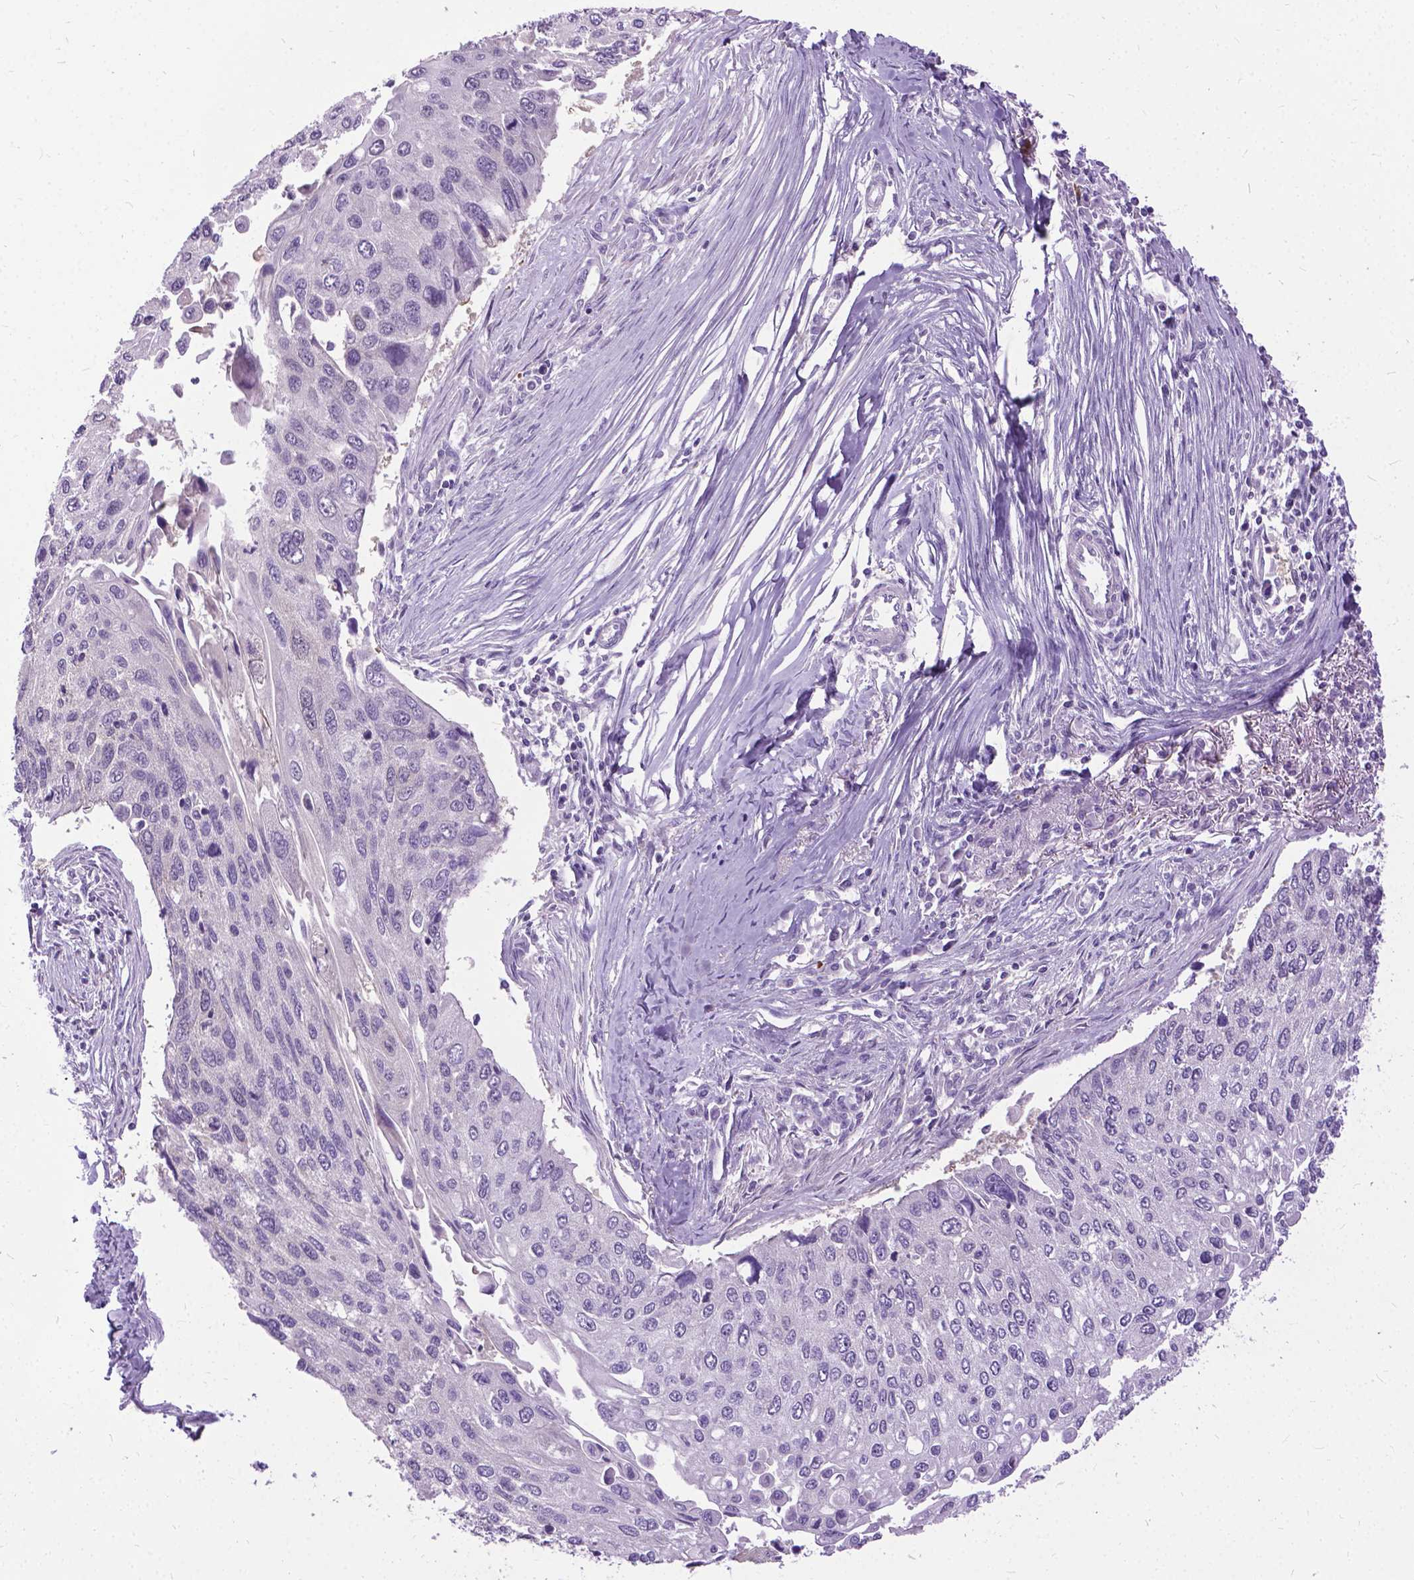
{"staining": {"intensity": "negative", "quantity": "none", "location": "none"}, "tissue": "lung cancer", "cell_type": "Tumor cells", "image_type": "cancer", "snomed": [{"axis": "morphology", "description": "Squamous cell carcinoma, NOS"}, {"axis": "morphology", "description": "Squamous cell carcinoma, metastatic, NOS"}, {"axis": "topography", "description": "Lung"}], "caption": "The micrograph exhibits no staining of tumor cells in lung metastatic squamous cell carcinoma.", "gene": "JAK3", "patient": {"sex": "male", "age": 63}}